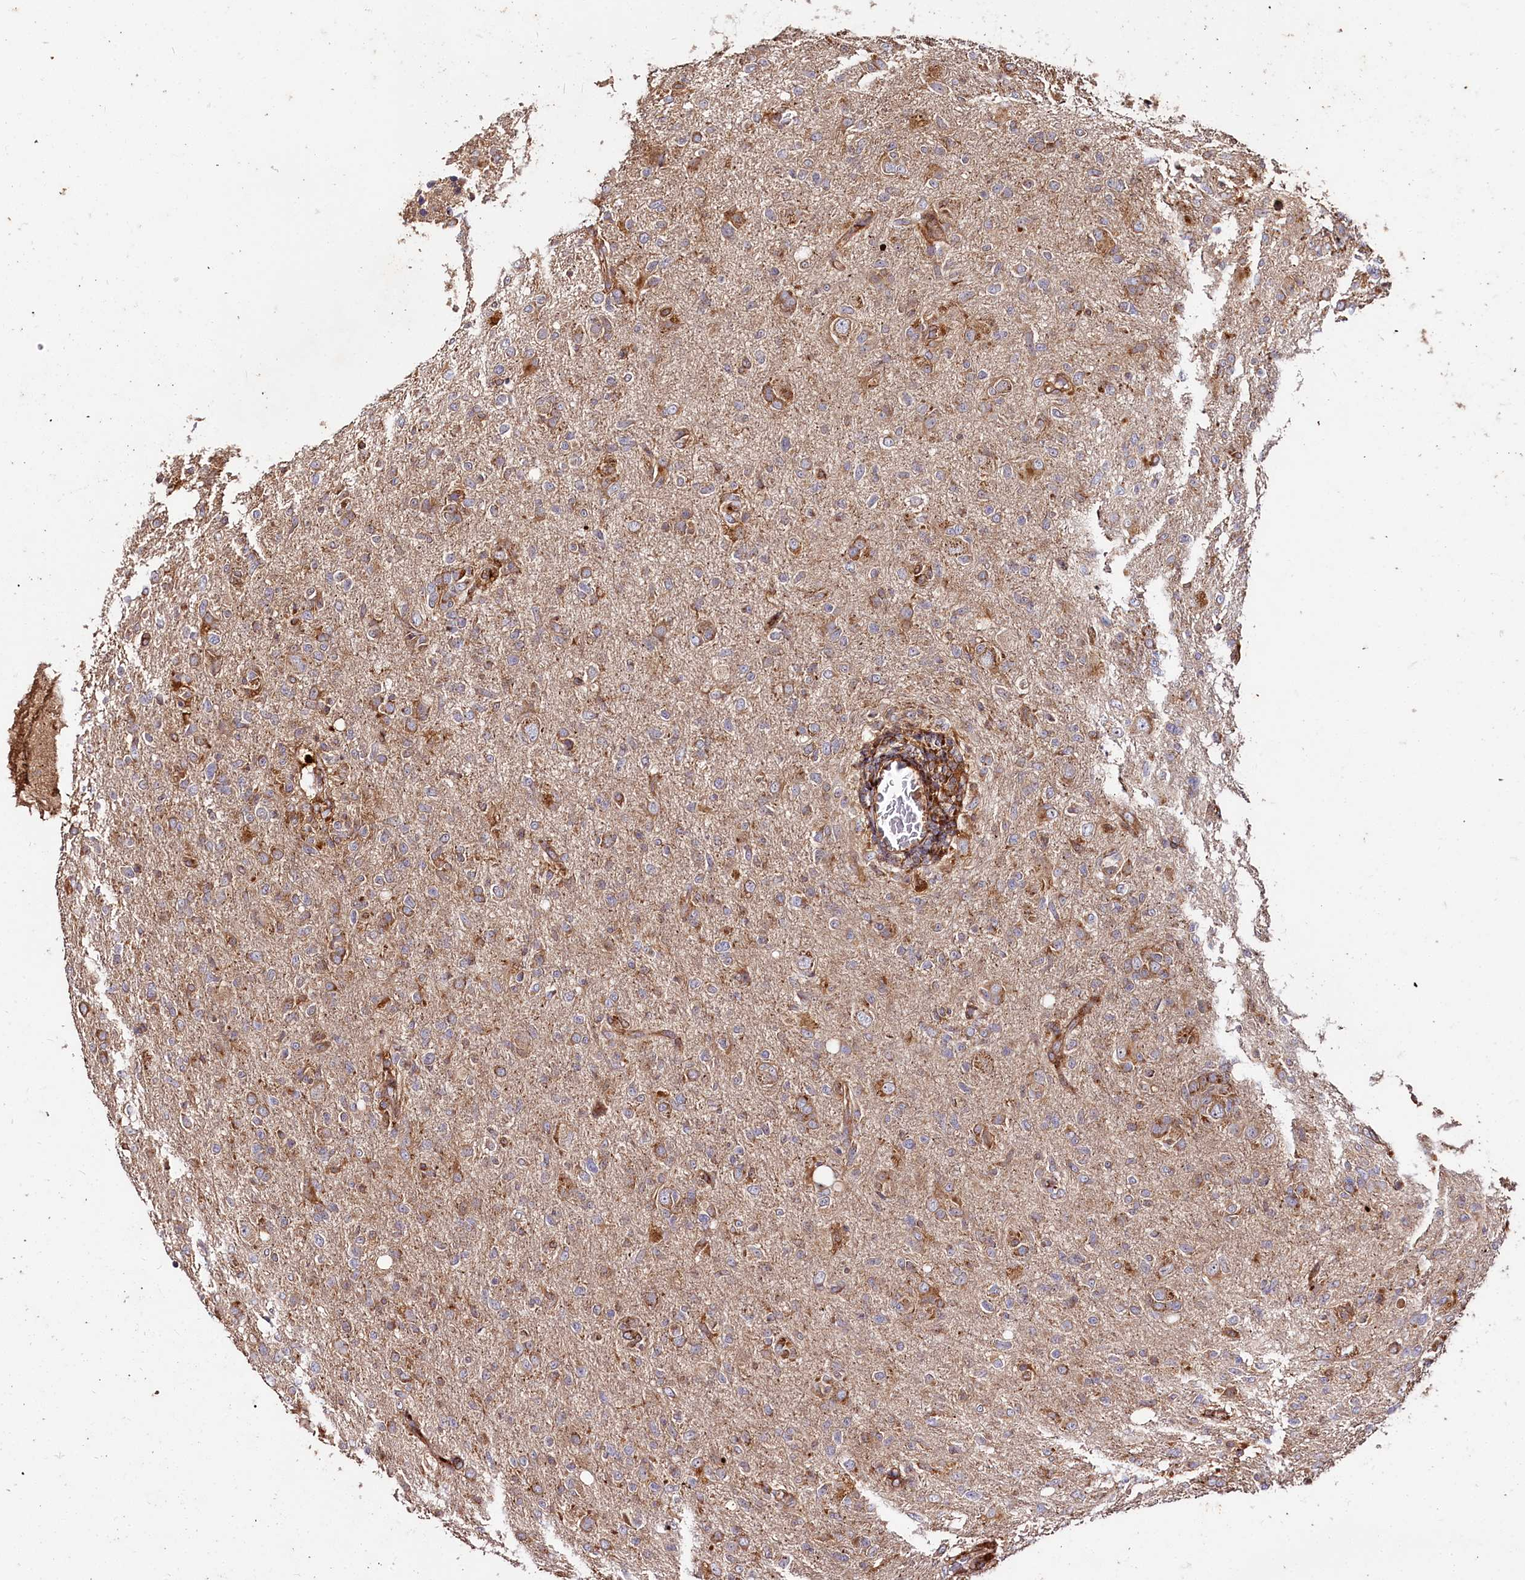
{"staining": {"intensity": "moderate", "quantity": "25%-75%", "location": "cytoplasmic/membranous"}, "tissue": "glioma", "cell_type": "Tumor cells", "image_type": "cancer", "snomed": [{"axis": "morphology", "description": "Glioma, malignant, High grade"}, {"axis": "topography", "description": "Brain"}], "caption": "Malignant glioma (high-grade) stained with a brown dye reveals moderate cytoplasmic/membranous positive positivity in approximately 25%-75% of tumor cells.", "gene": "WDR73", "patient": {"sex": "female", "age": 57}}